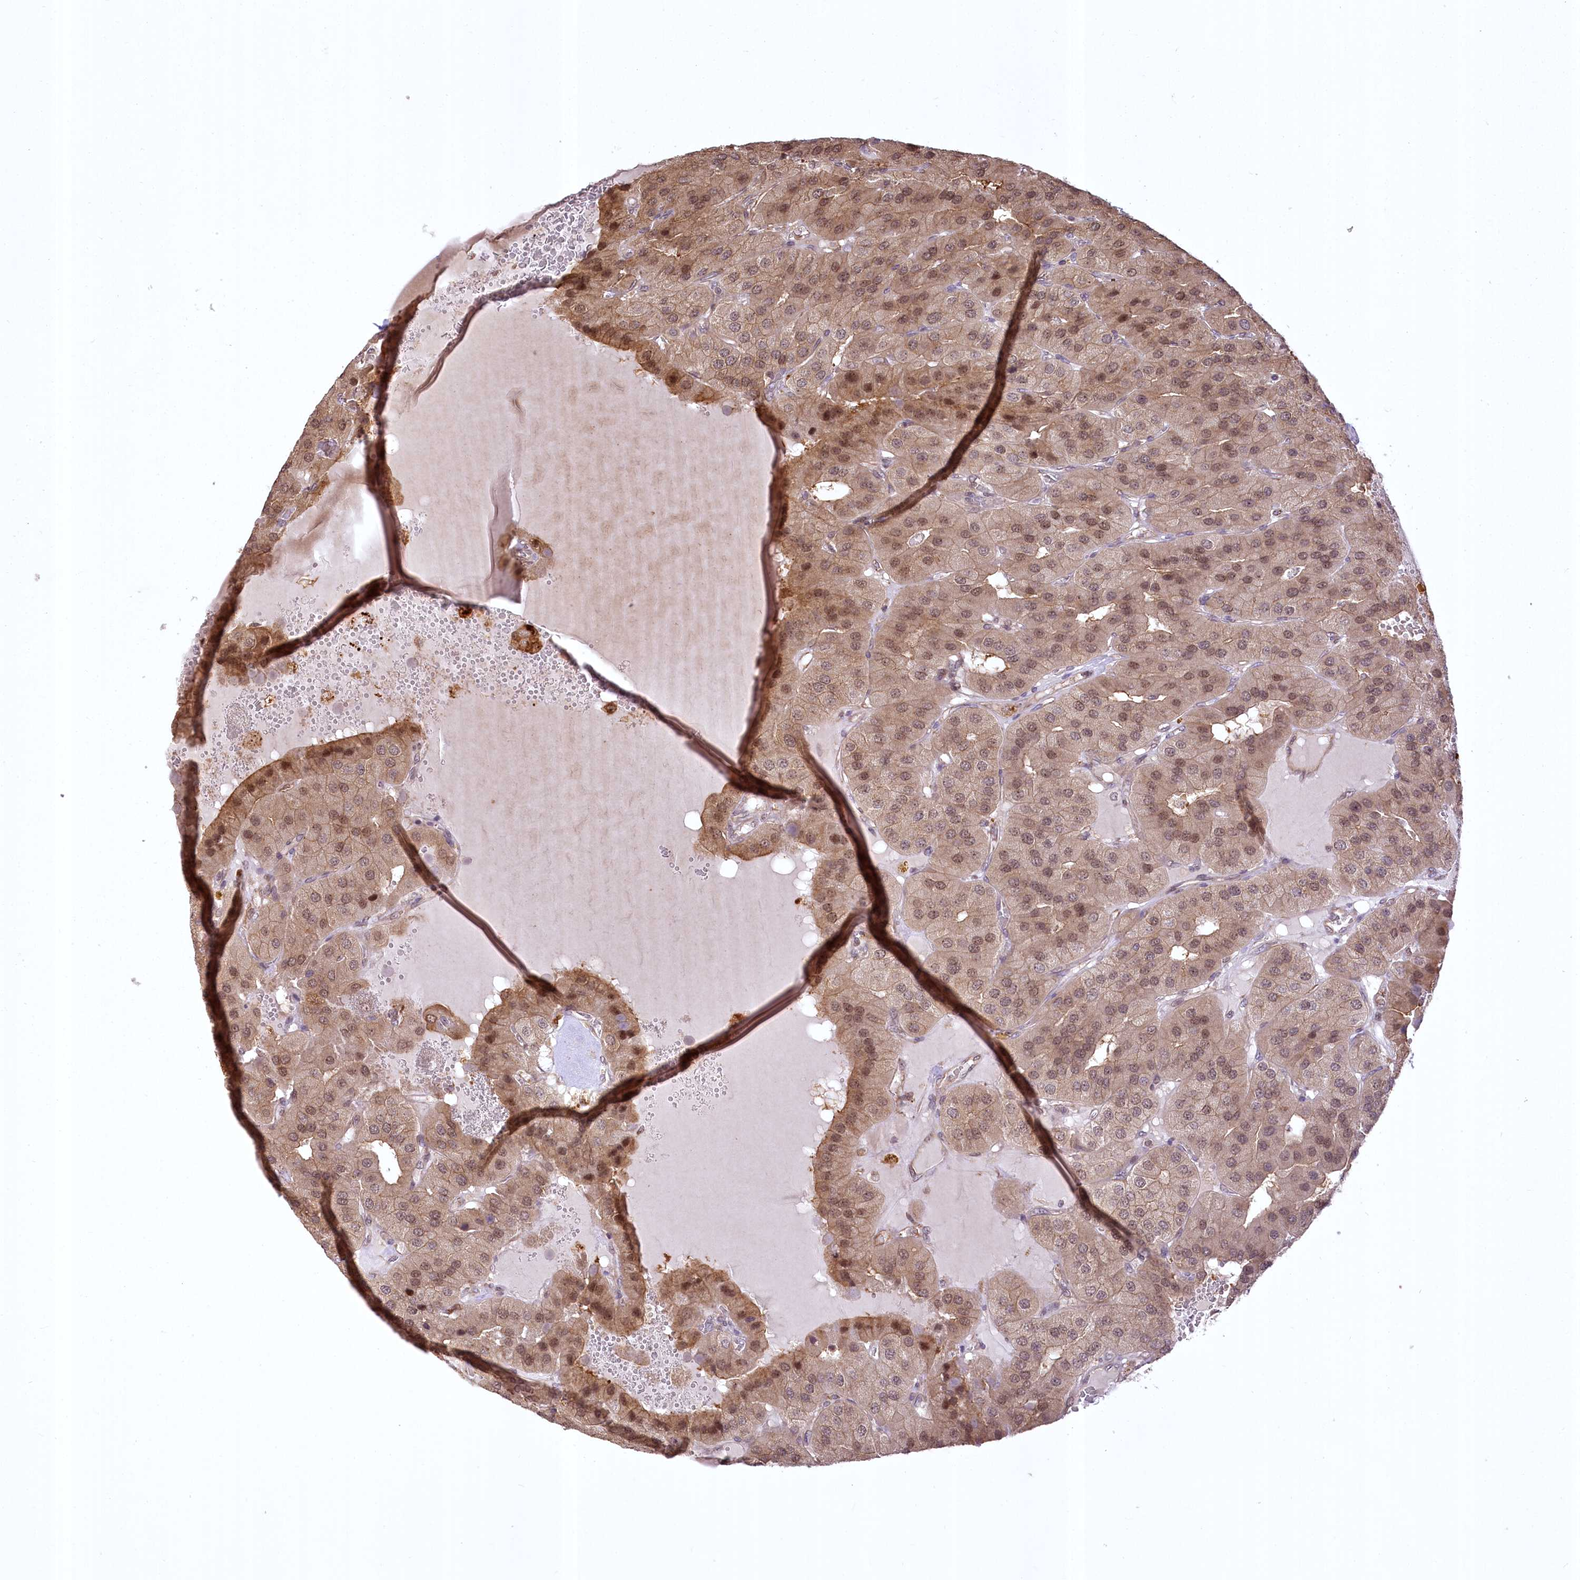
{"staining": {"intensity": "weak", "quantity": ">75%", "location": "cytoplasmic/membranous,nuclear"}, "tissue": "parathyroid gland", "cell_type": "Glandular cells", "image_type": "normal", "snomed": [{"axis": "morphology", "description": "Normal tissue, NOS"}, {"axis": "morphology", "description": "Adenoma, NOS"}, {"axis": "topography", "description": "Parathyroid gland"}], "caption": "Parathyroid gland was stained to show a protein in brown. There is low levels of weak cytoplasmic/membranous,nuclear expression in about >75% of glandular cells.", "gene": "SERGEF", "patient": {"sex": "female", "age": 86}}